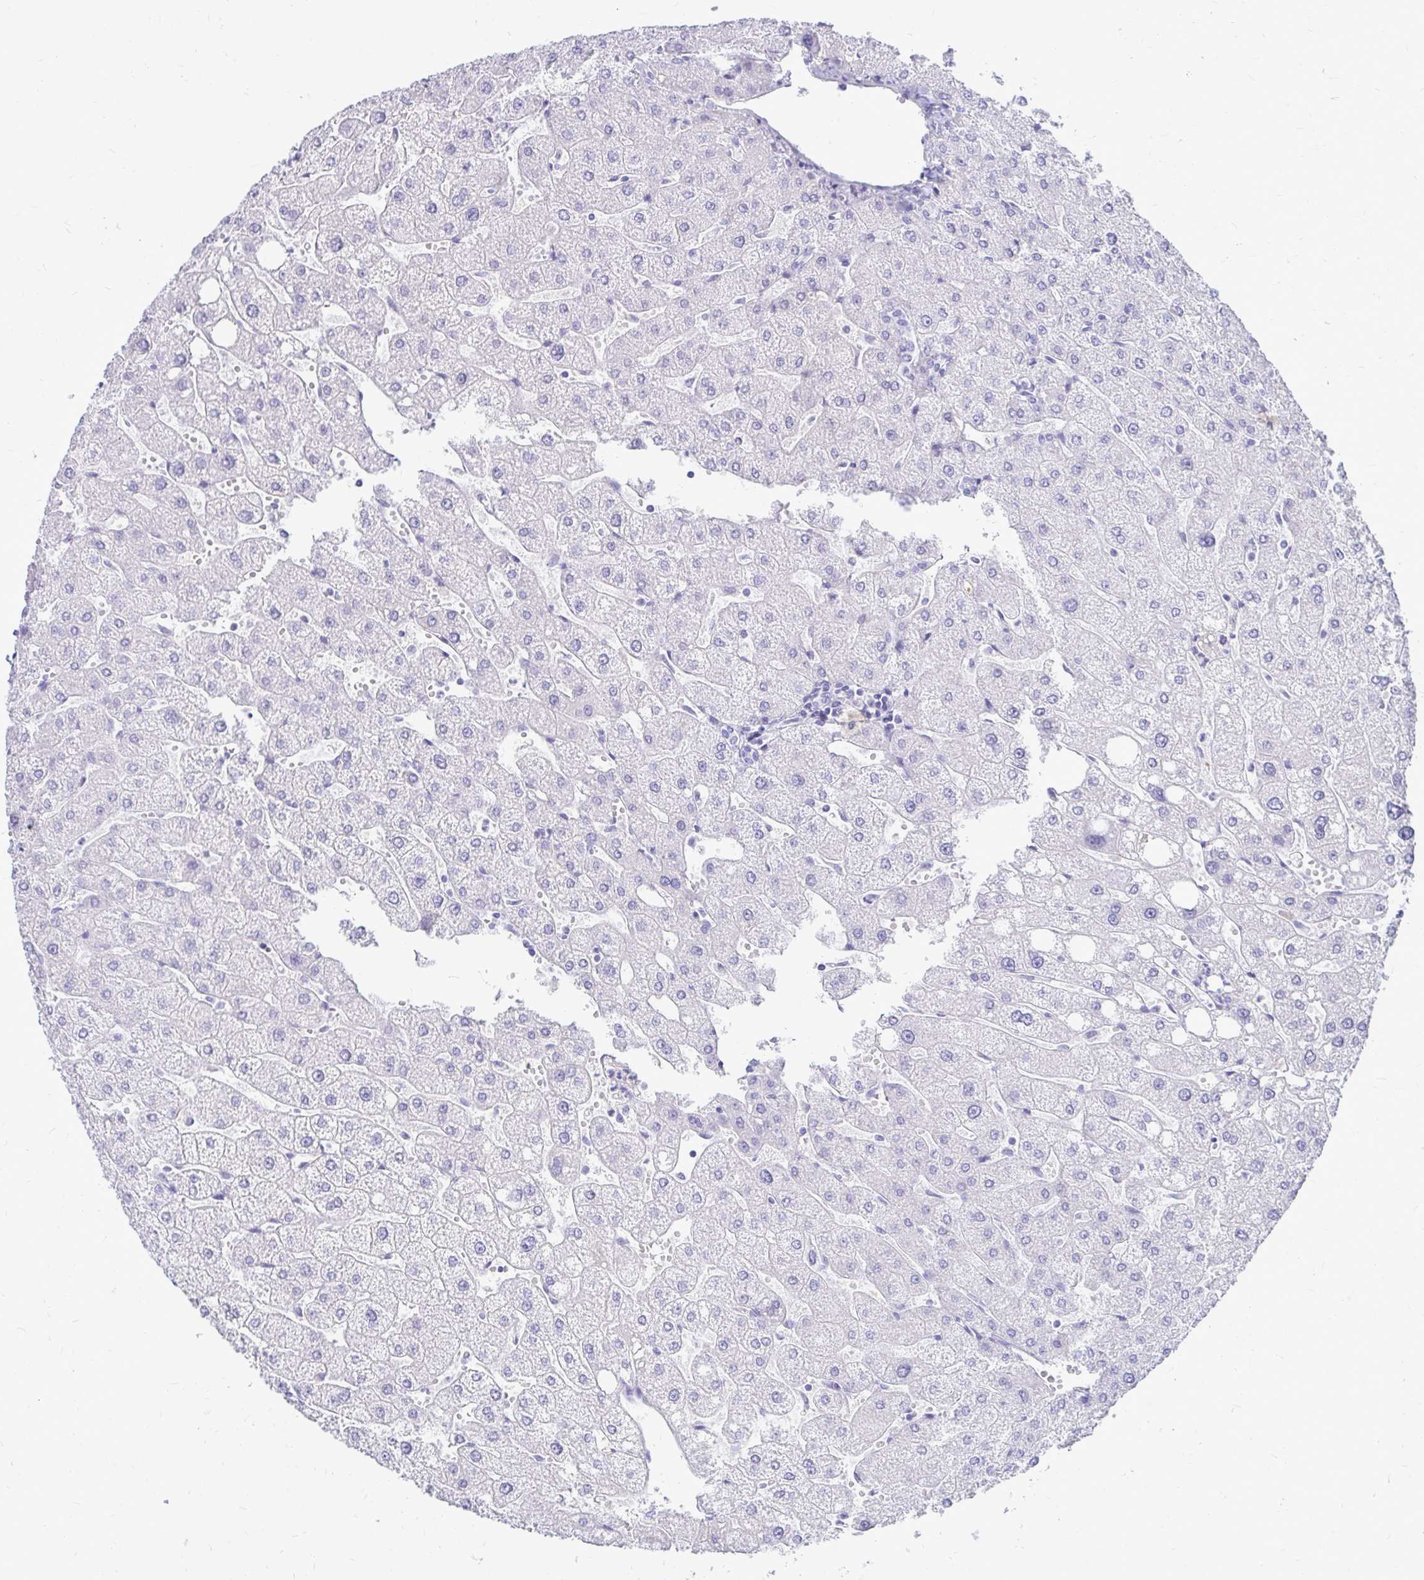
{"staining": {"intensity": "negative", "quantity": "none", "location": "none"}, "tissue": "liver", "cell_type": "Cholangiocytes", "image_type": "normal", "snomed": [{"axis": "morphology", "description": "Normal tissue, NOS"}, {"axis": "topography", "description": "Liver"}], "caption": "This micrograph is of unremarkable liver stained with immunohistochemistry to label a protein in brown with the nuclei are counter-stained blue. There is no positivity in cholangiocytes.", "gene": "NANOGNB", "patient": {"sex": "male", "age": 67}}